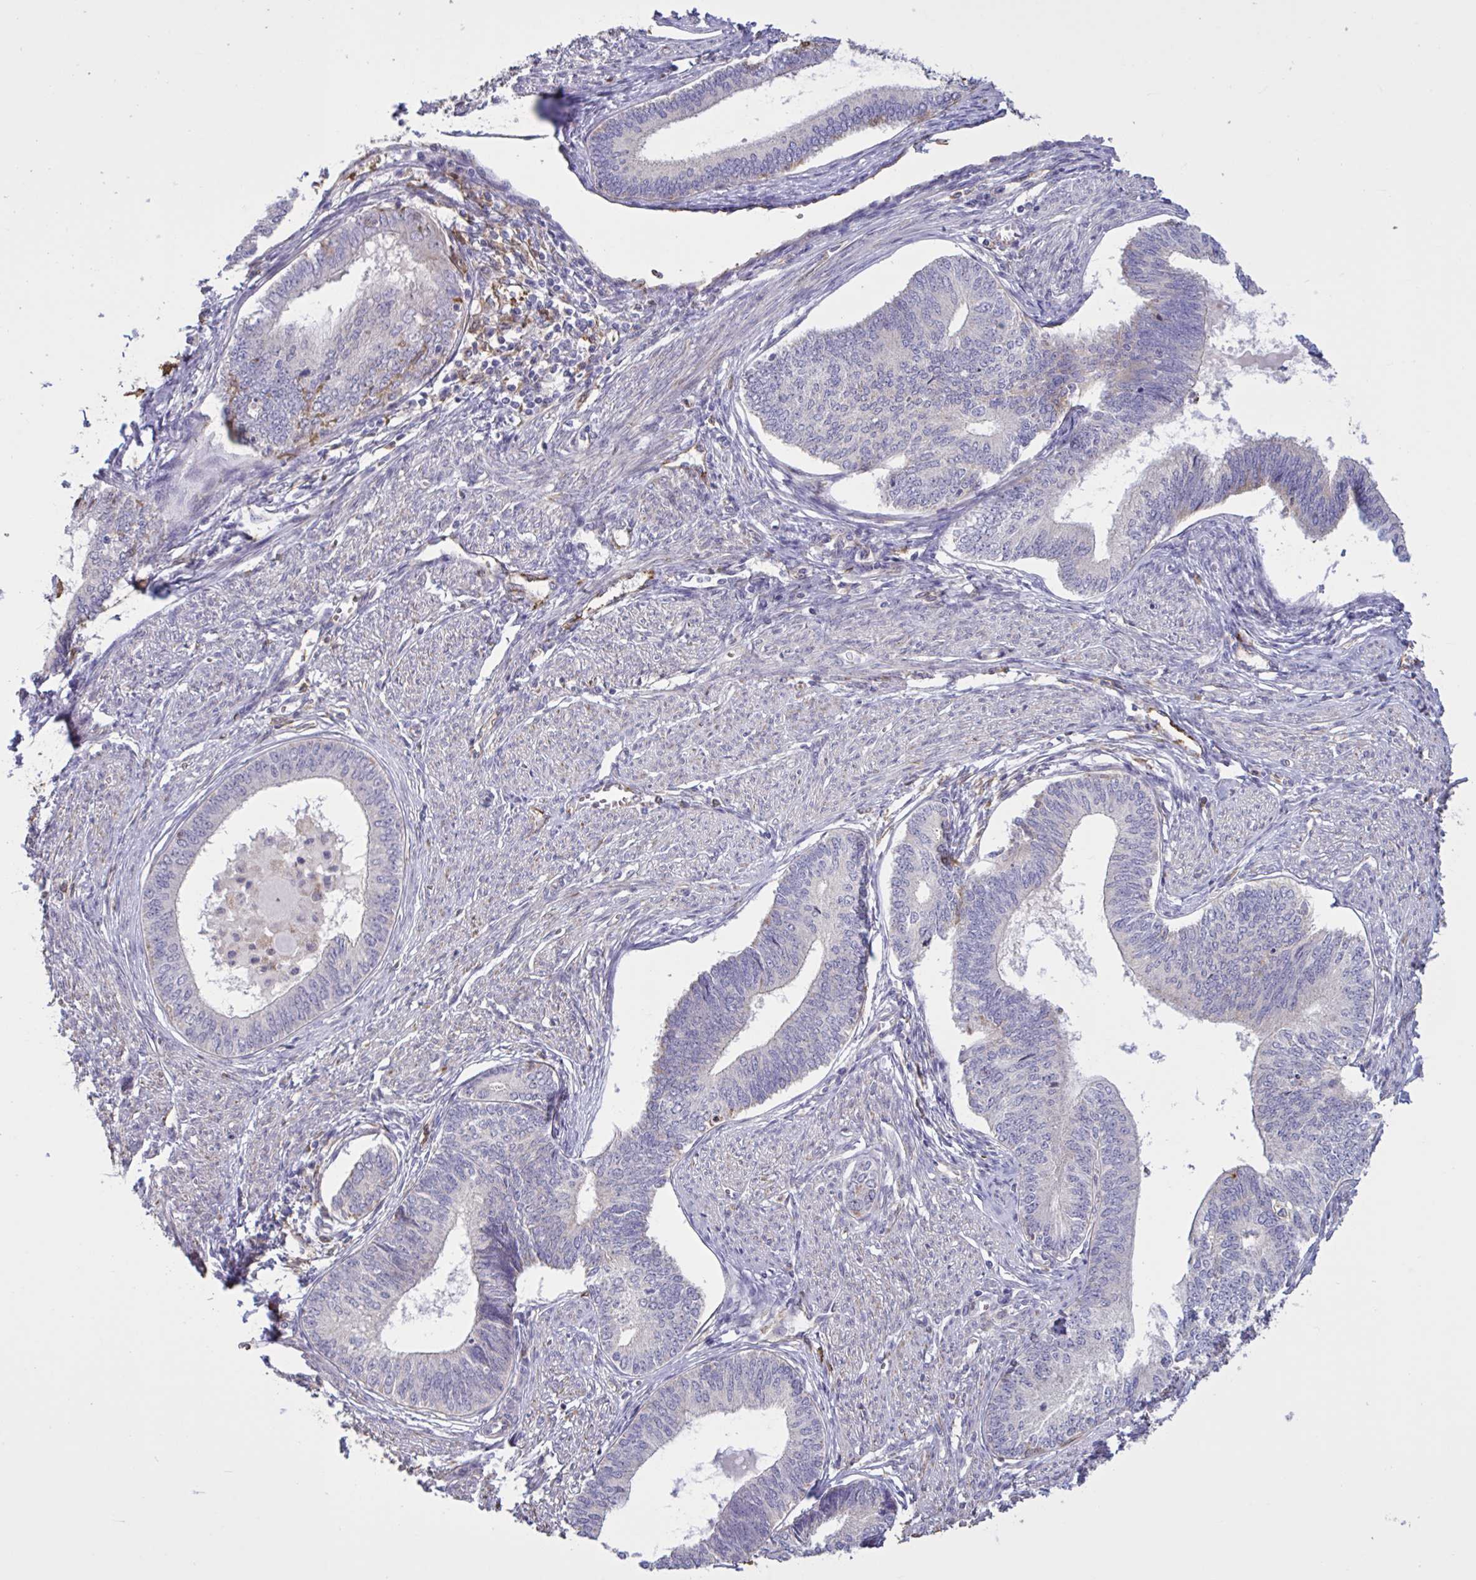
{"staining": {"intensity": "negative", "quantity": "none", "location": "none"}, "tissue": "endometrial cancer", "cell_type": "Tumor cells", "image_type": "cancer", "snomed": [{"axis": "morphology", "description": "Adenocarcinoma, NOS"}, {"axis": "topography", "description": "Endometrium"}], "caption": "High magnification brightfield microscopy of endometrial cancer stained with DAB (brown) and counterstained with hematoxylin (blue): tumor cells show no significant staining.", "gene": "CD101", "patient": {"sex": "female", "age": 68}}